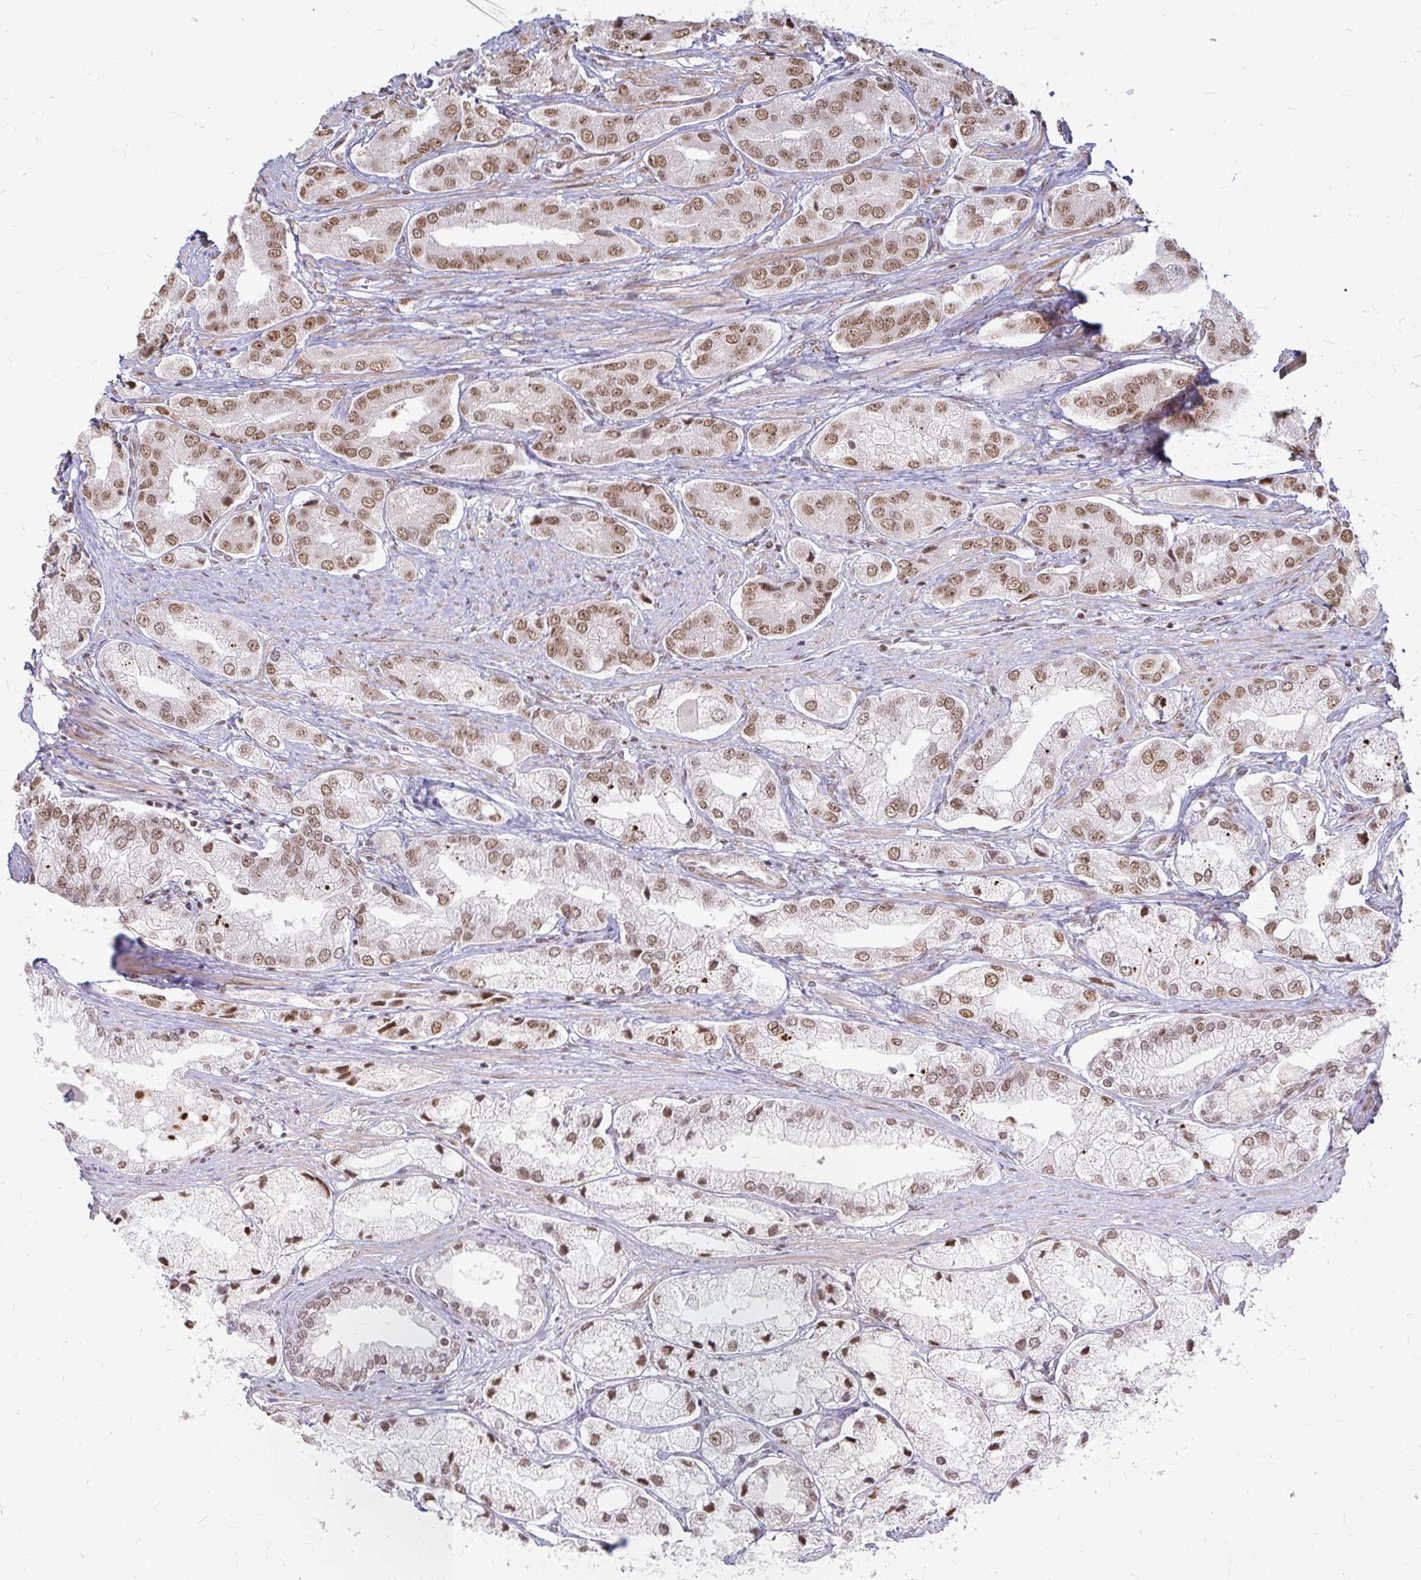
{"staining": {"intensity": "moderate", "quantity": ">75%", "location": "nuclear"}, "tissue": "prostate cancer", "cell_type": "Tumor cells", "image_type": "cancer", "snomed": [{"axis": "morphology", "description": "Adenocarcinoma, Low grade"}, {"axis": "topography", "description": "Prostate"}], "caption": "Immunohistochemical staining of human prostate low-grade adenocarcinoma reveals medium levels of moderate nuclear protein expression in about >75% of tumor cells.", "gene": "HNRNPU", "patient": {"sex": "male", "age": 69}}